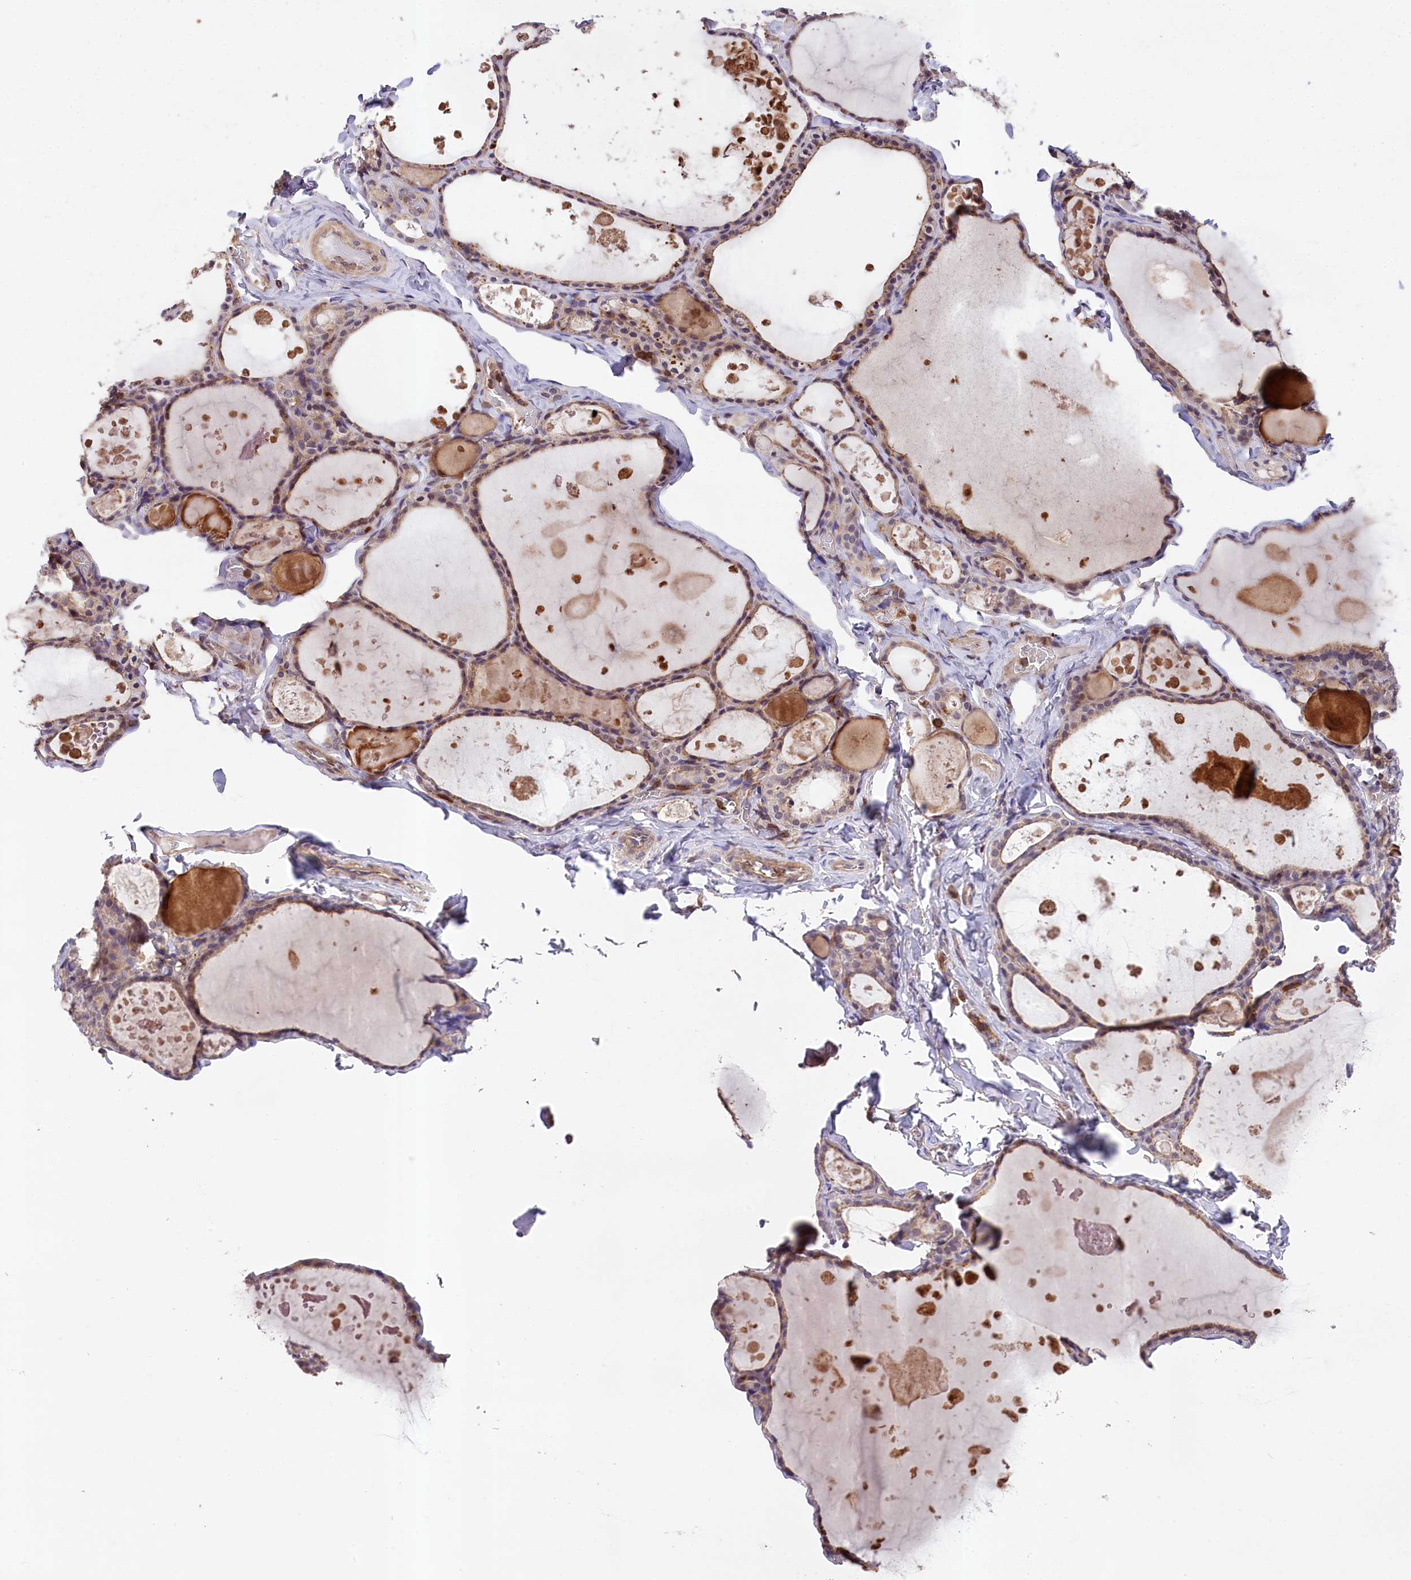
{"staining": {"intensity": "weak", "quantity": "25%-75%", "location": "cytoplasmic/membranous"}, "tissue": "thyroid gland", "cell_type": "Glandular cells", "image_type": "normal", "snomed": [{"axis": "morphology", "description": "Normal tissue, NOS"}, {"axis": "topography", "description": "Thyroid gland"}], "caption": "Protein expression analysis of normal human thyroid gland reveals weak cytoplasmic/membranous staining in approximately 25%-75% of glandular cells.", "gene": "SKIDA1", "patient": {"sex": "male", "age": 56}}